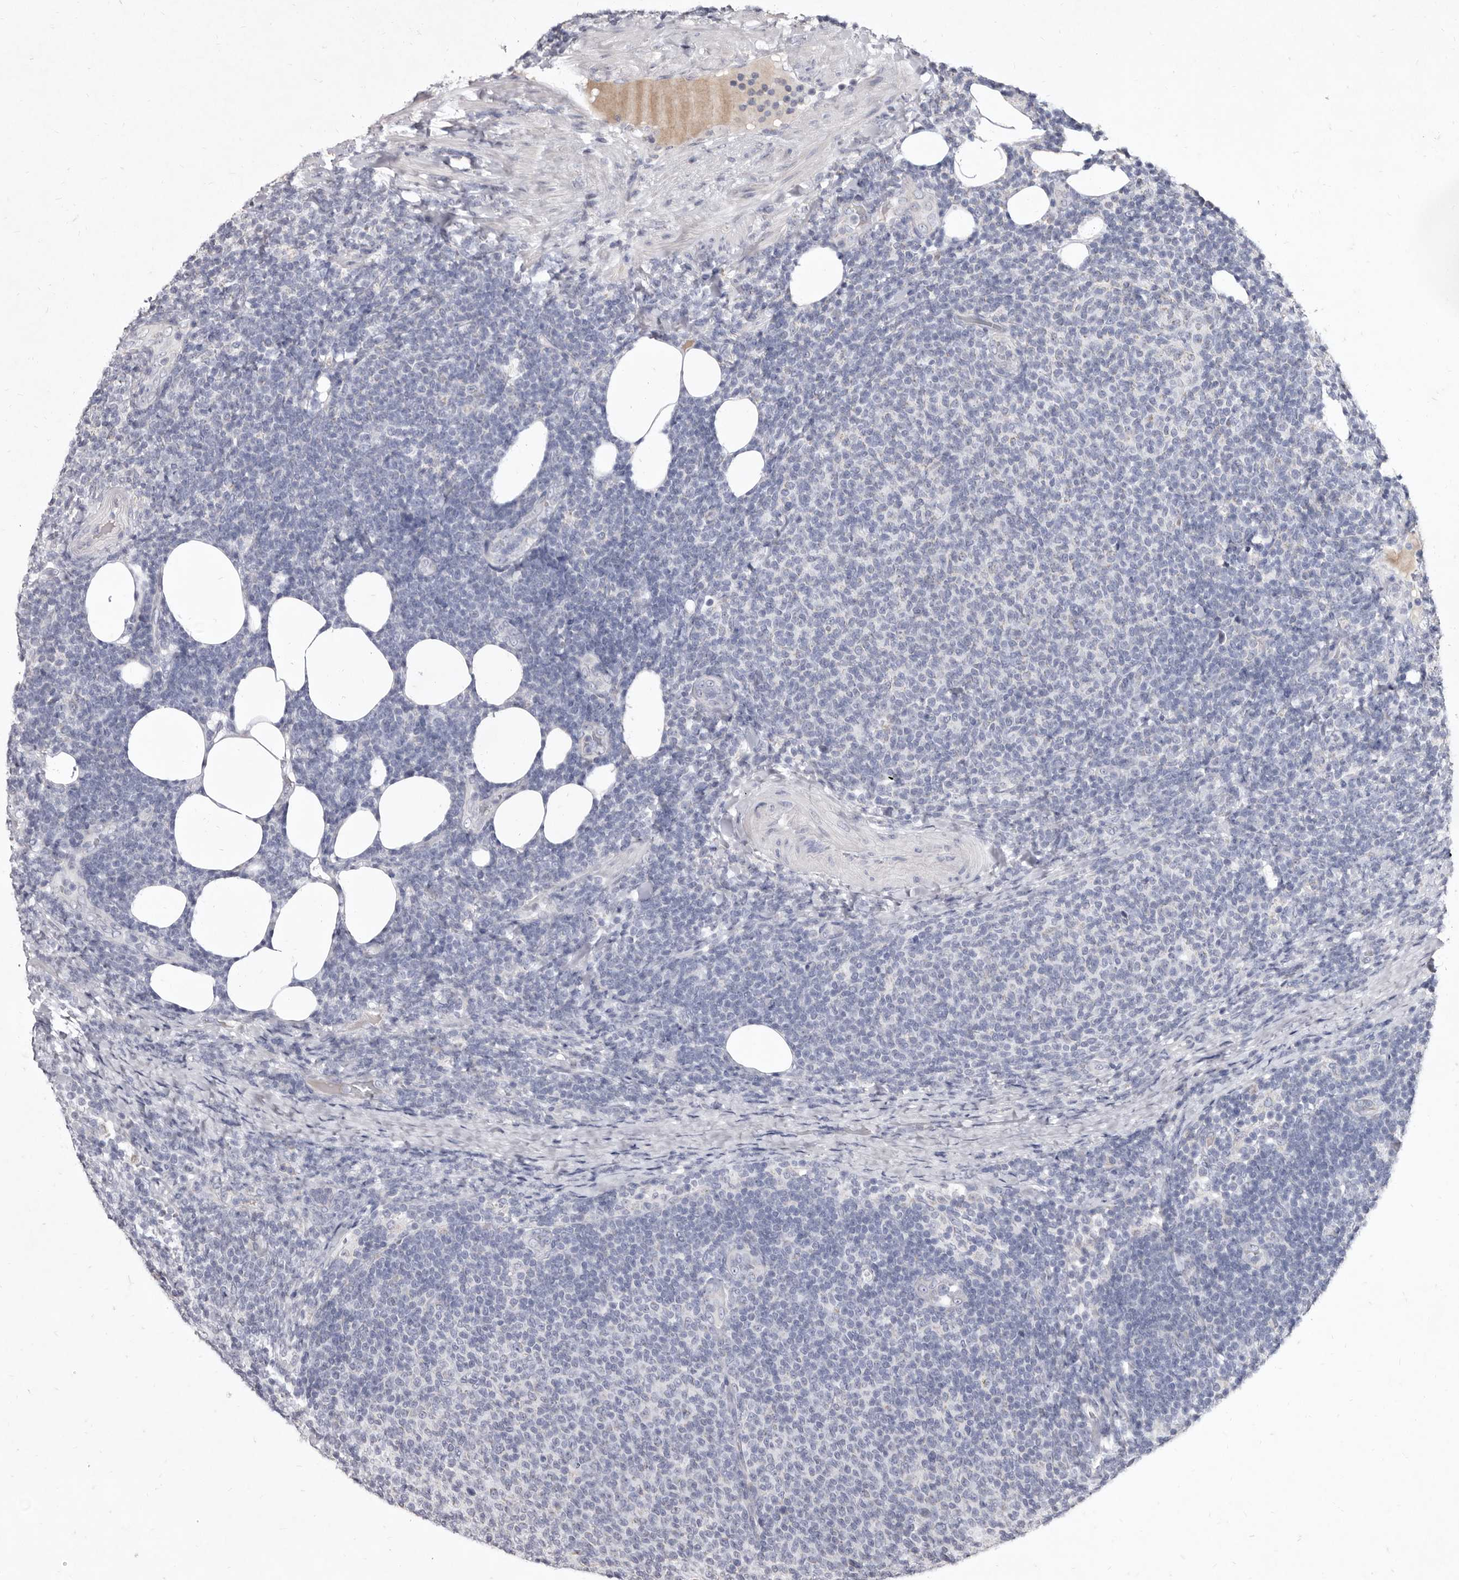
{"staining": {"intensity": "negative", "quantity": "none", "location": "none"}, "tissue": "lymphoma", "cell_type": "Tumor cells", "image_type": "cancer", "snomed": [{"axis": "morphology", "description": "Malignant lymphoma, non-Hodgkin's type, Low grade"}, {"axis": "topography", "description": "Lymph node"}], "caption": "Tumor cells are negative for protein expression in human malignant lymphoma, non-Hodgkin's type (low-grade).", "gene": "CYP2E1", "patient": {"sex": "male", "age": 66}}